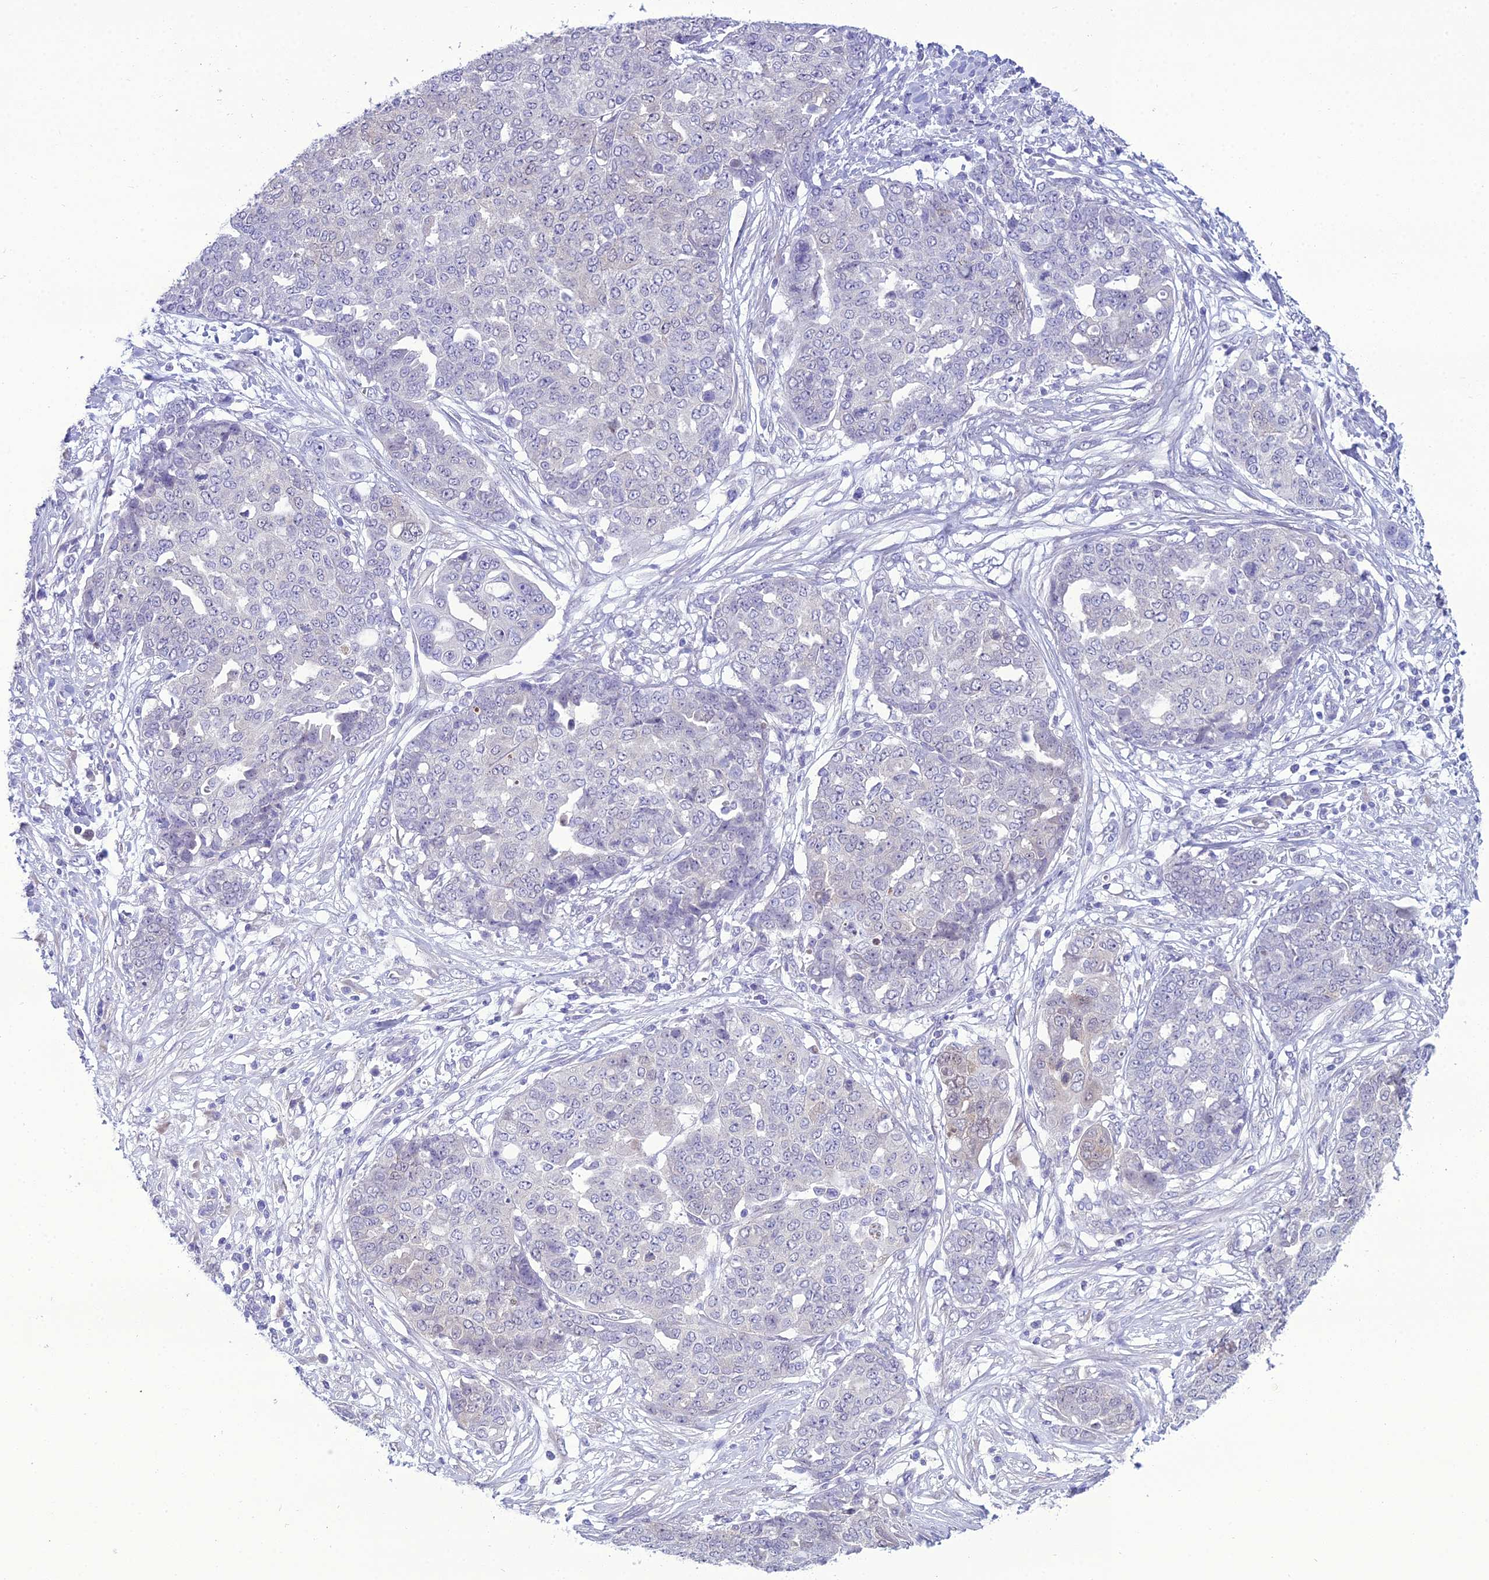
{"staining": {"intensity": "negative", "quantity": "none", "location": "none"}, "tissue": "ovarian cancer", "cell_type": "Tumor cells", "image_type": "cancer", "snomed": [{"axis": "morphology", "description": "Cystadenocarcinoma, serous, NOS"}, {"axis": "topography", "description": "Soft tissue"}, {"axis": "topography", "description": "Ovary"}], "caption": "There is no significant positivity in tumor cells of ovarian cancer. Nuclei are stained in blue.", "gene": "GNPNAT1", "patient": {"sex": "female", "age": 57}}